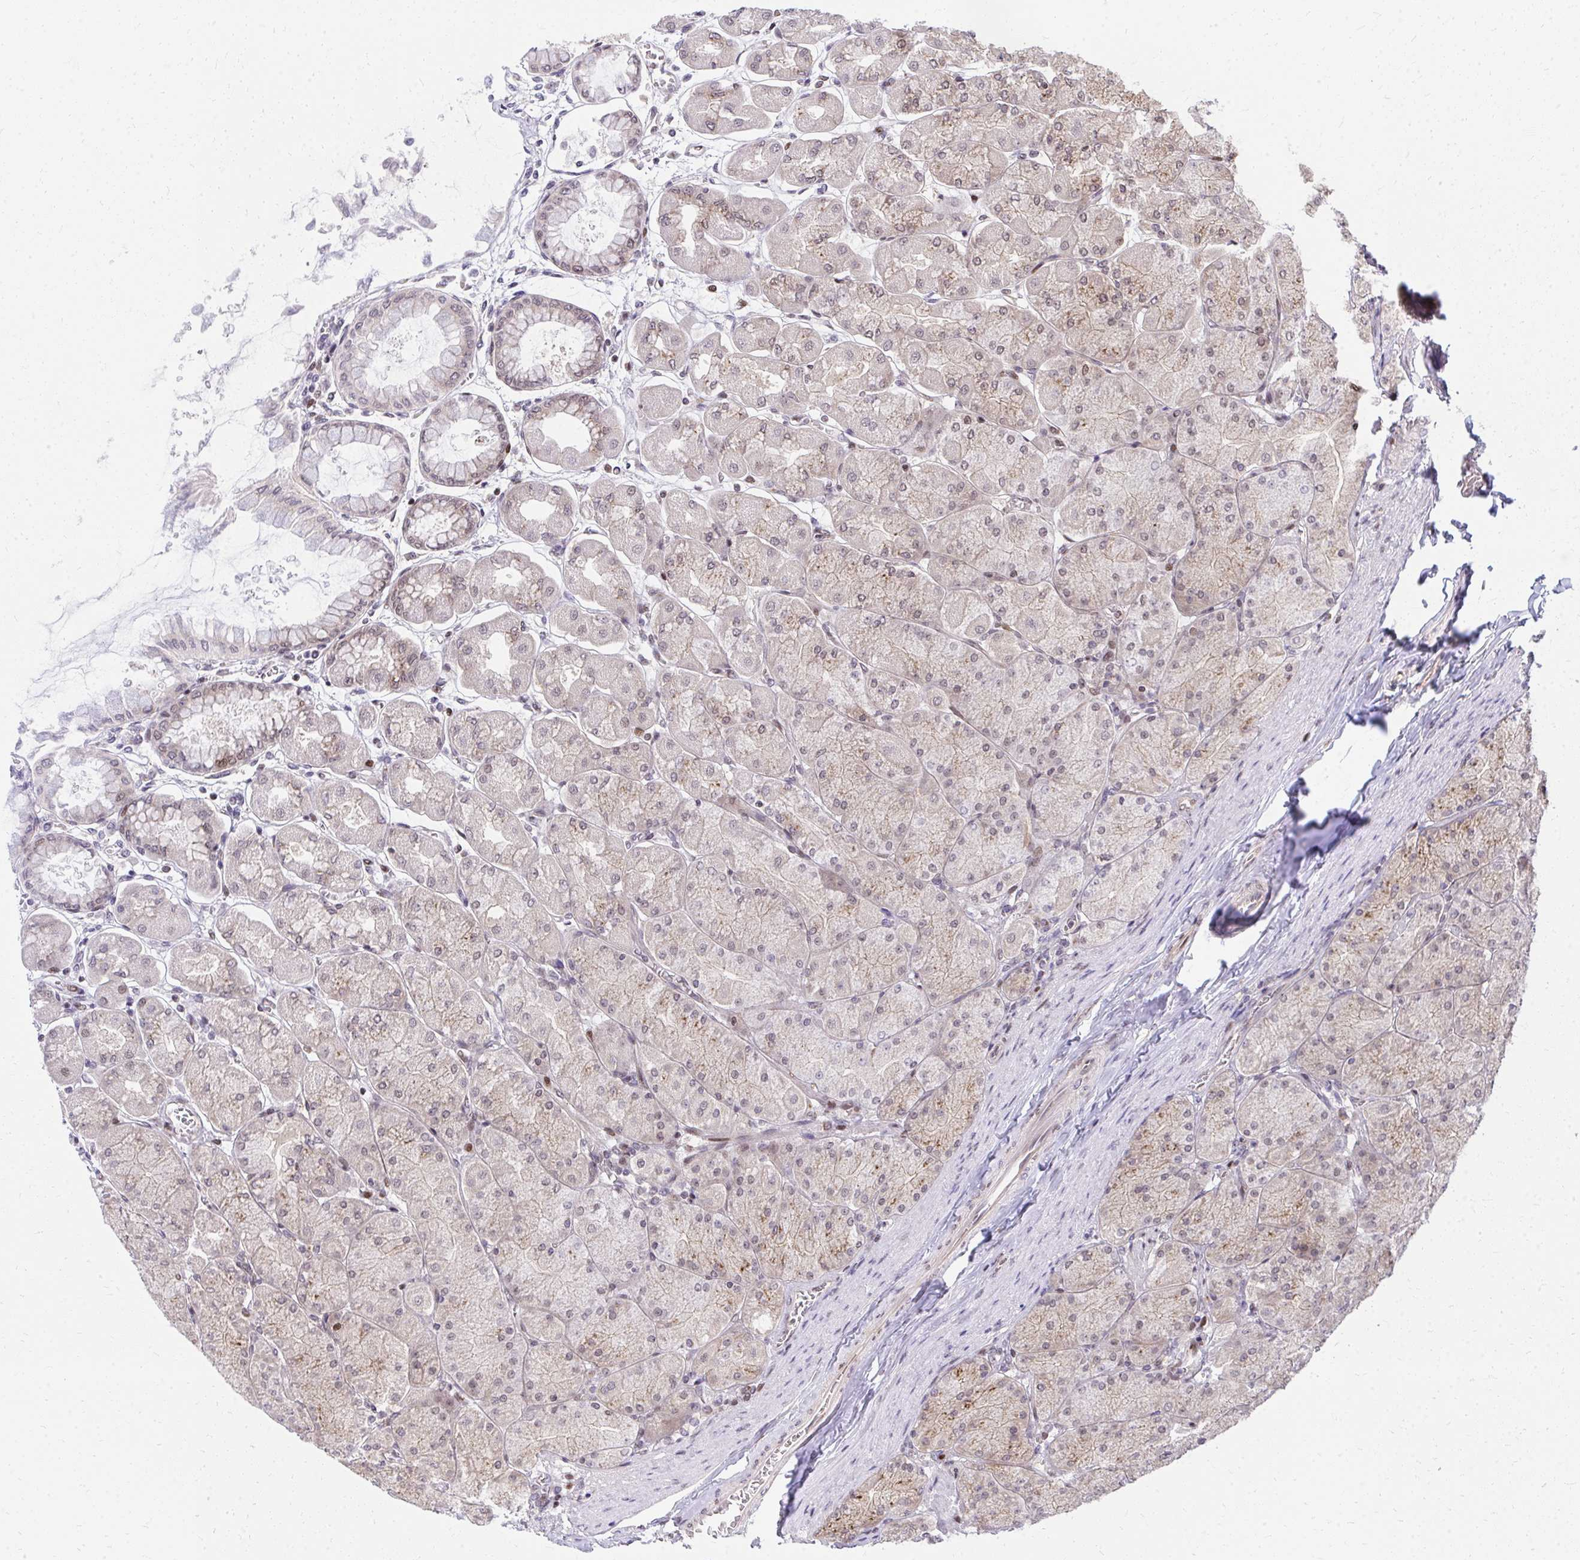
{"staining": {"intensity": "moderate", "quantity": "25%-75%", "location": "cytoplasmic/membranous,nuclear"}, "tissue": "stomach", "cell_type": "Glandular cells", "image_type": "normal", "snomed": [{"axis": "morphology", "description": "Normal tissue, NOS"}, {"axis": "topography", "description": "Stomach, upper"}], "caption": "Stomach was stained to show a protein in brown. There is medium levels of moderate cytoplasmic/membranous,nuclear staining in approximately 25%-75% of glandular cells. Immunohistochemistry stains the protein in brown and the nuclei are stained blue.", "gene": "PIGY", "patient": {"sex": "female", "age": 56}}